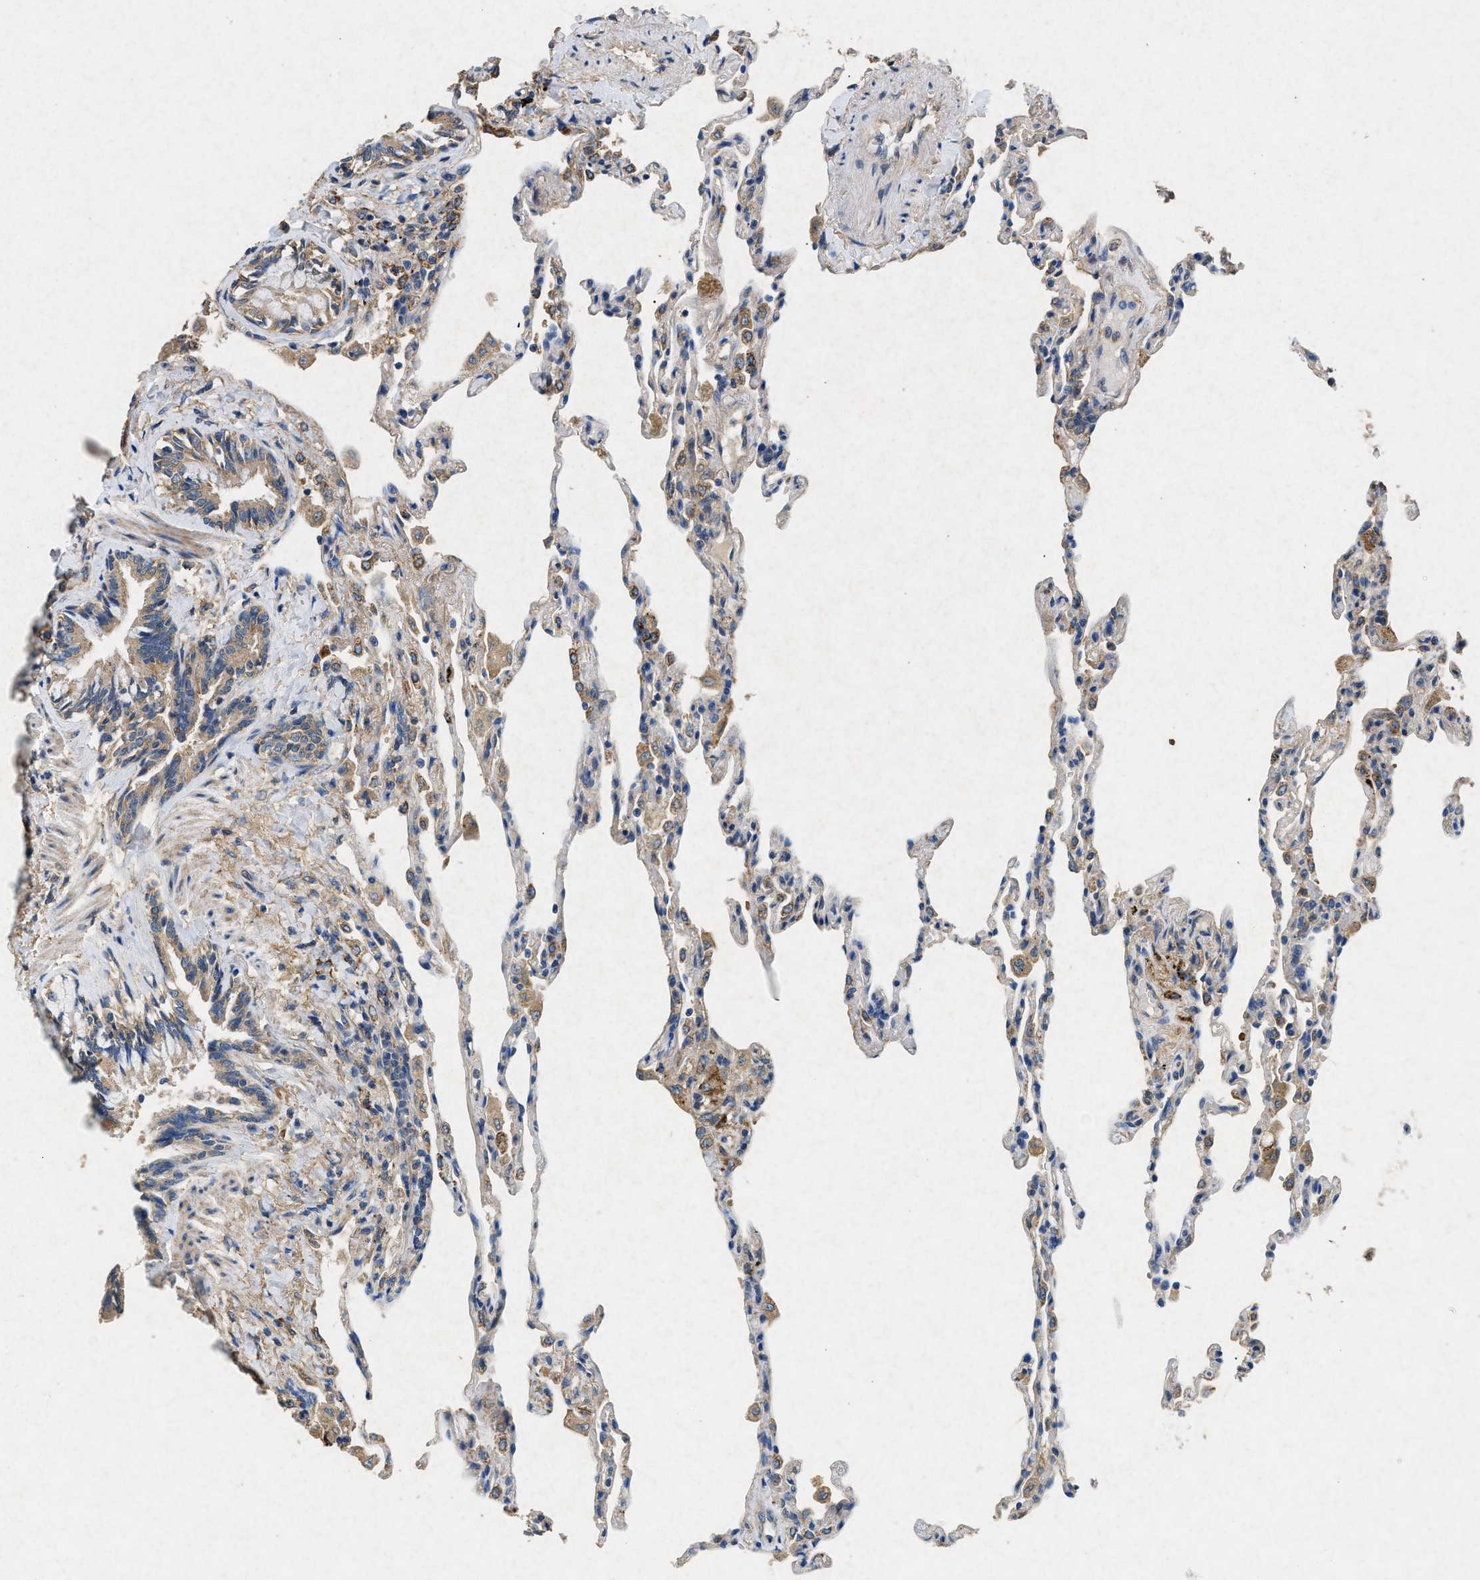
{"staining": {"intensity": "weak", "quantity": "<25%", "location": "cytoplasmic/membranous"}, "tissue": "lung", "cell_type": "Alveolar cells", "image_type": "normal", "snomed": [{"axis": "morphology", "description": "Normal tissue, NOS"}, {"axis": "topography", "description": "Lung"}], "caption": "Histopathology image shows no significant protein expression in alveolar cells of unremarkable lung.", "gene": "CDK15", "patient": {"sex": "male", "age": 59}}